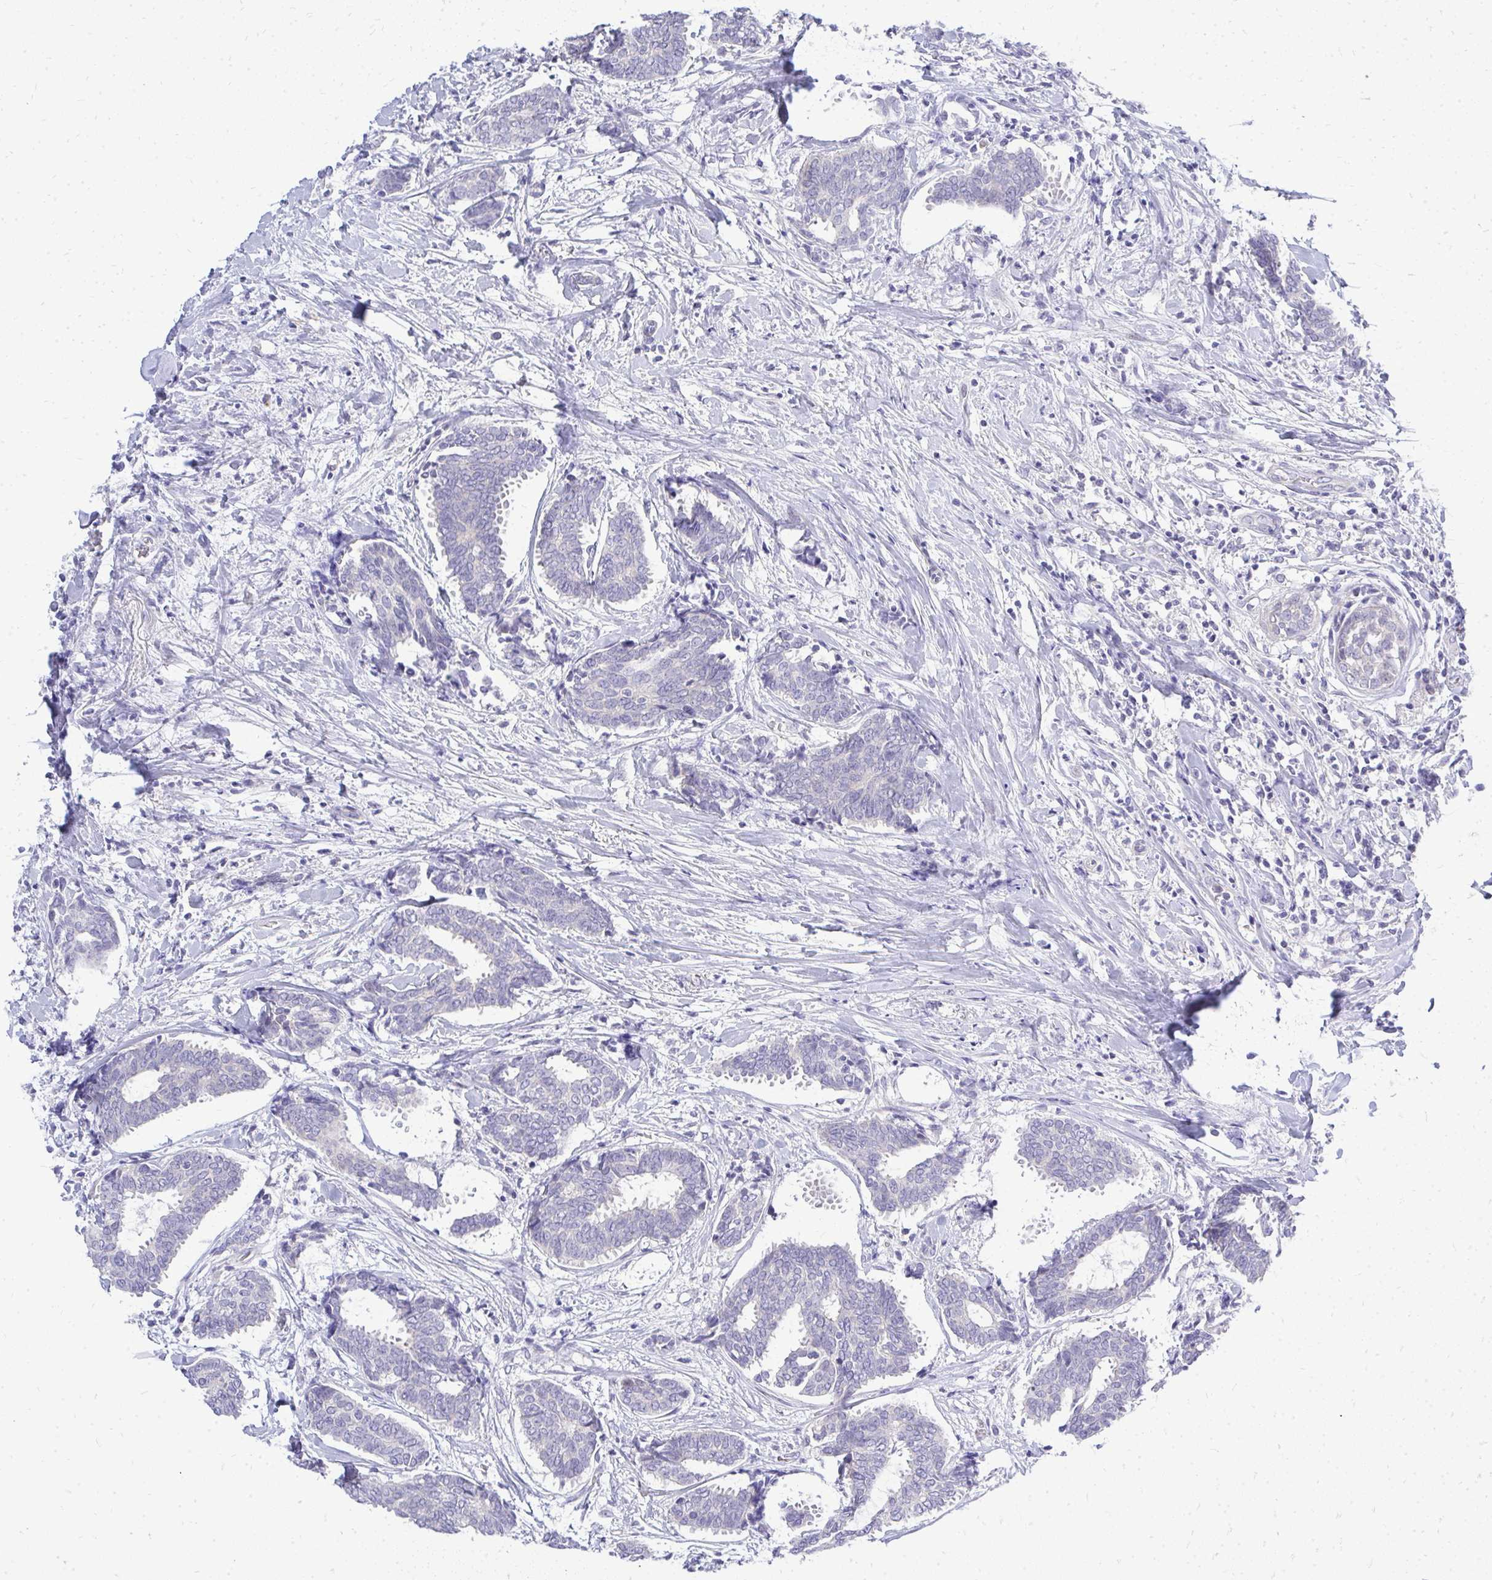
{"staining": {"intensity": "negative", "quantity": "none", "location": "none"}, "tissue": "breast cancer", "cell_type": "Tumor cells", "image_type": "cancer", "snomed": [{"axis": "morphology", "description": "Intraductal carcinoma, in situ"}, {"axis": "morphology", "description": "Duct carcinoma"}, {"axis": "morphology", "description": "Lobular carcinoma, in situ"}, {"axis": "topography", "description": "Breast"}], "caption": "Tumor cells show no significant protein expression in breast invasive ductal carcinoma.", "gene": "OR8D1", "patient": {"sex": "female", "age": 44}}